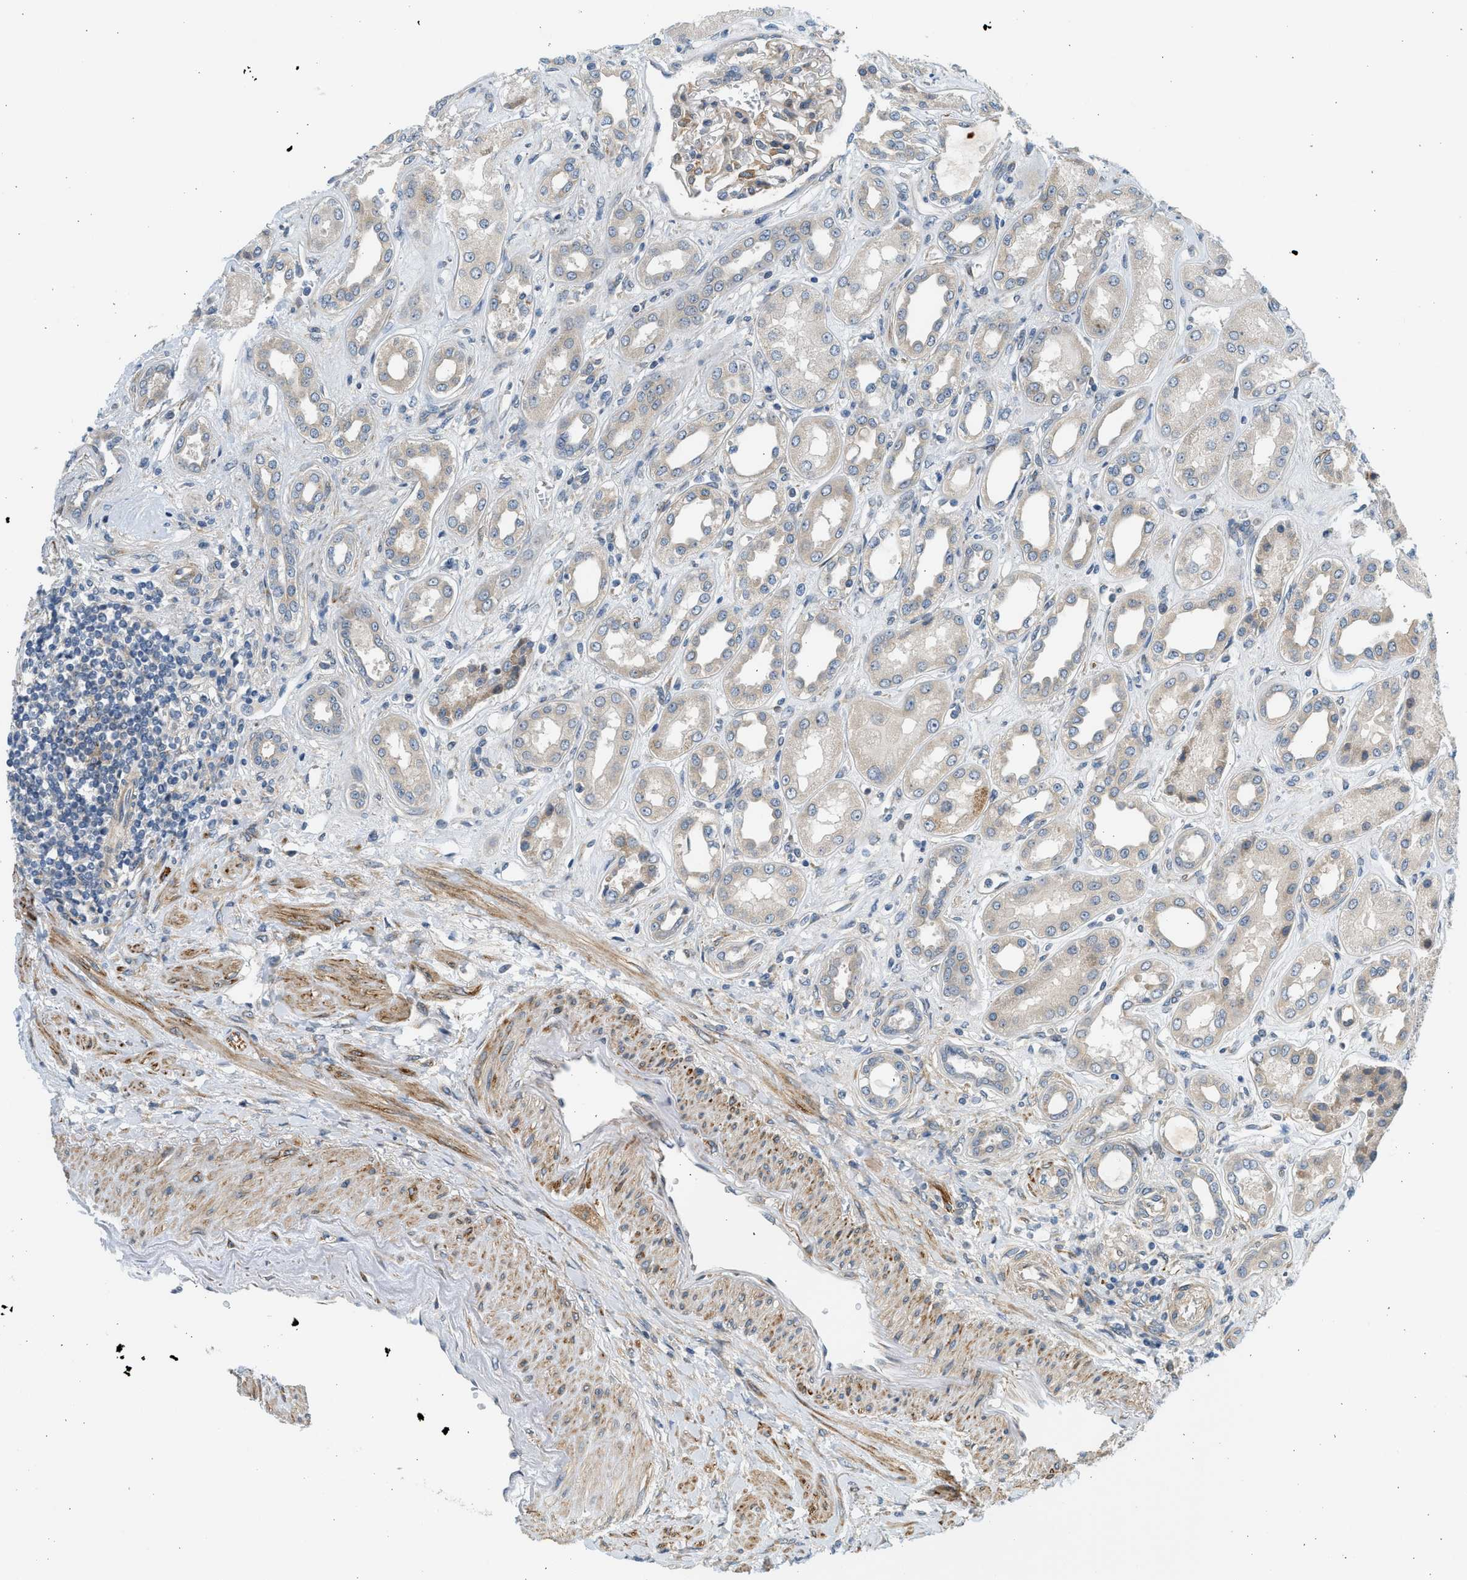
{"staining": {"intensity": "weak", "quantity": "25%-75%", "location": "cytoplasmic/membranous"}, "tissue": "kidney", "cell_type": "Cells in glomeruli", "image_type": "normal", "snomed": [{"axis": "morphology", "description": "Normal tissue, NOS"}, {"axis": "topography", "description": "Kidney"}], "caption": "Brown immunohistochemical staining in unremarkable human kidney displays weak cytoplasmic/membranous expression in approximately 25%-75% of cells in glomeruli.", "gene": "KDELR2", "patient": {"sex": "male", "age": 59}}